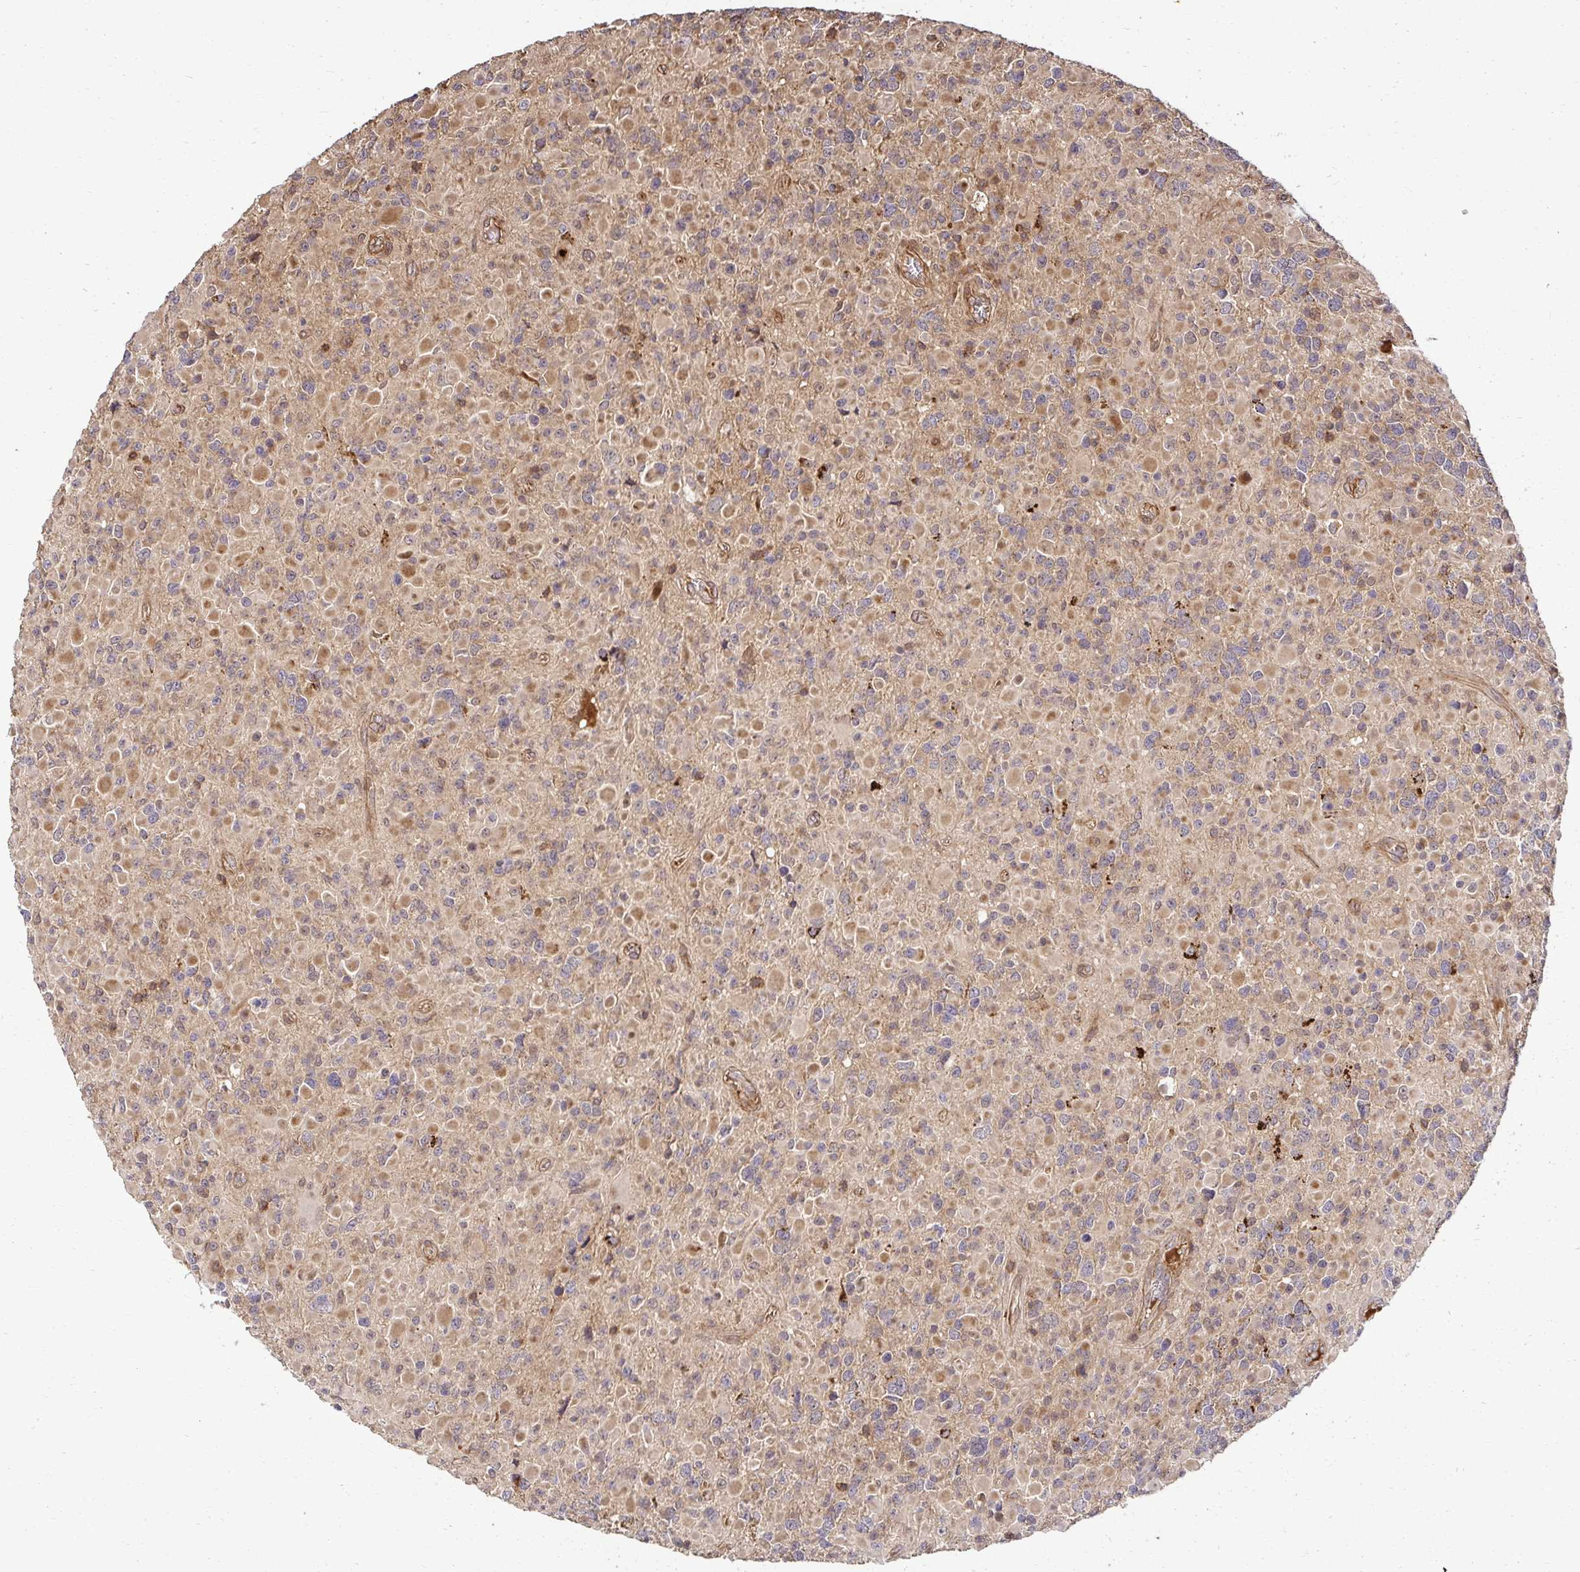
{"staining": {"intensity": "weak", "quantity": "25%-75%", "location": "cytoplasmic/membranous"}, "tissue": "glioma", "cell_type": "Tumor cells", "image_type": "cancer", "snomed": [{"axis": "morphology", "description": "Glioma, malignant, High grade"}, {"axis": "topography", "description": "Brain"}], "caption": "DAB immunohistochemical staining of malignant high-grade glioma demonstrates weak cytoplasmic/membranous protein positivity in approximately 25%-75% of tumor cells.", "gene": "PSMA4", "patient": {"sex": "female", "age": 40}}